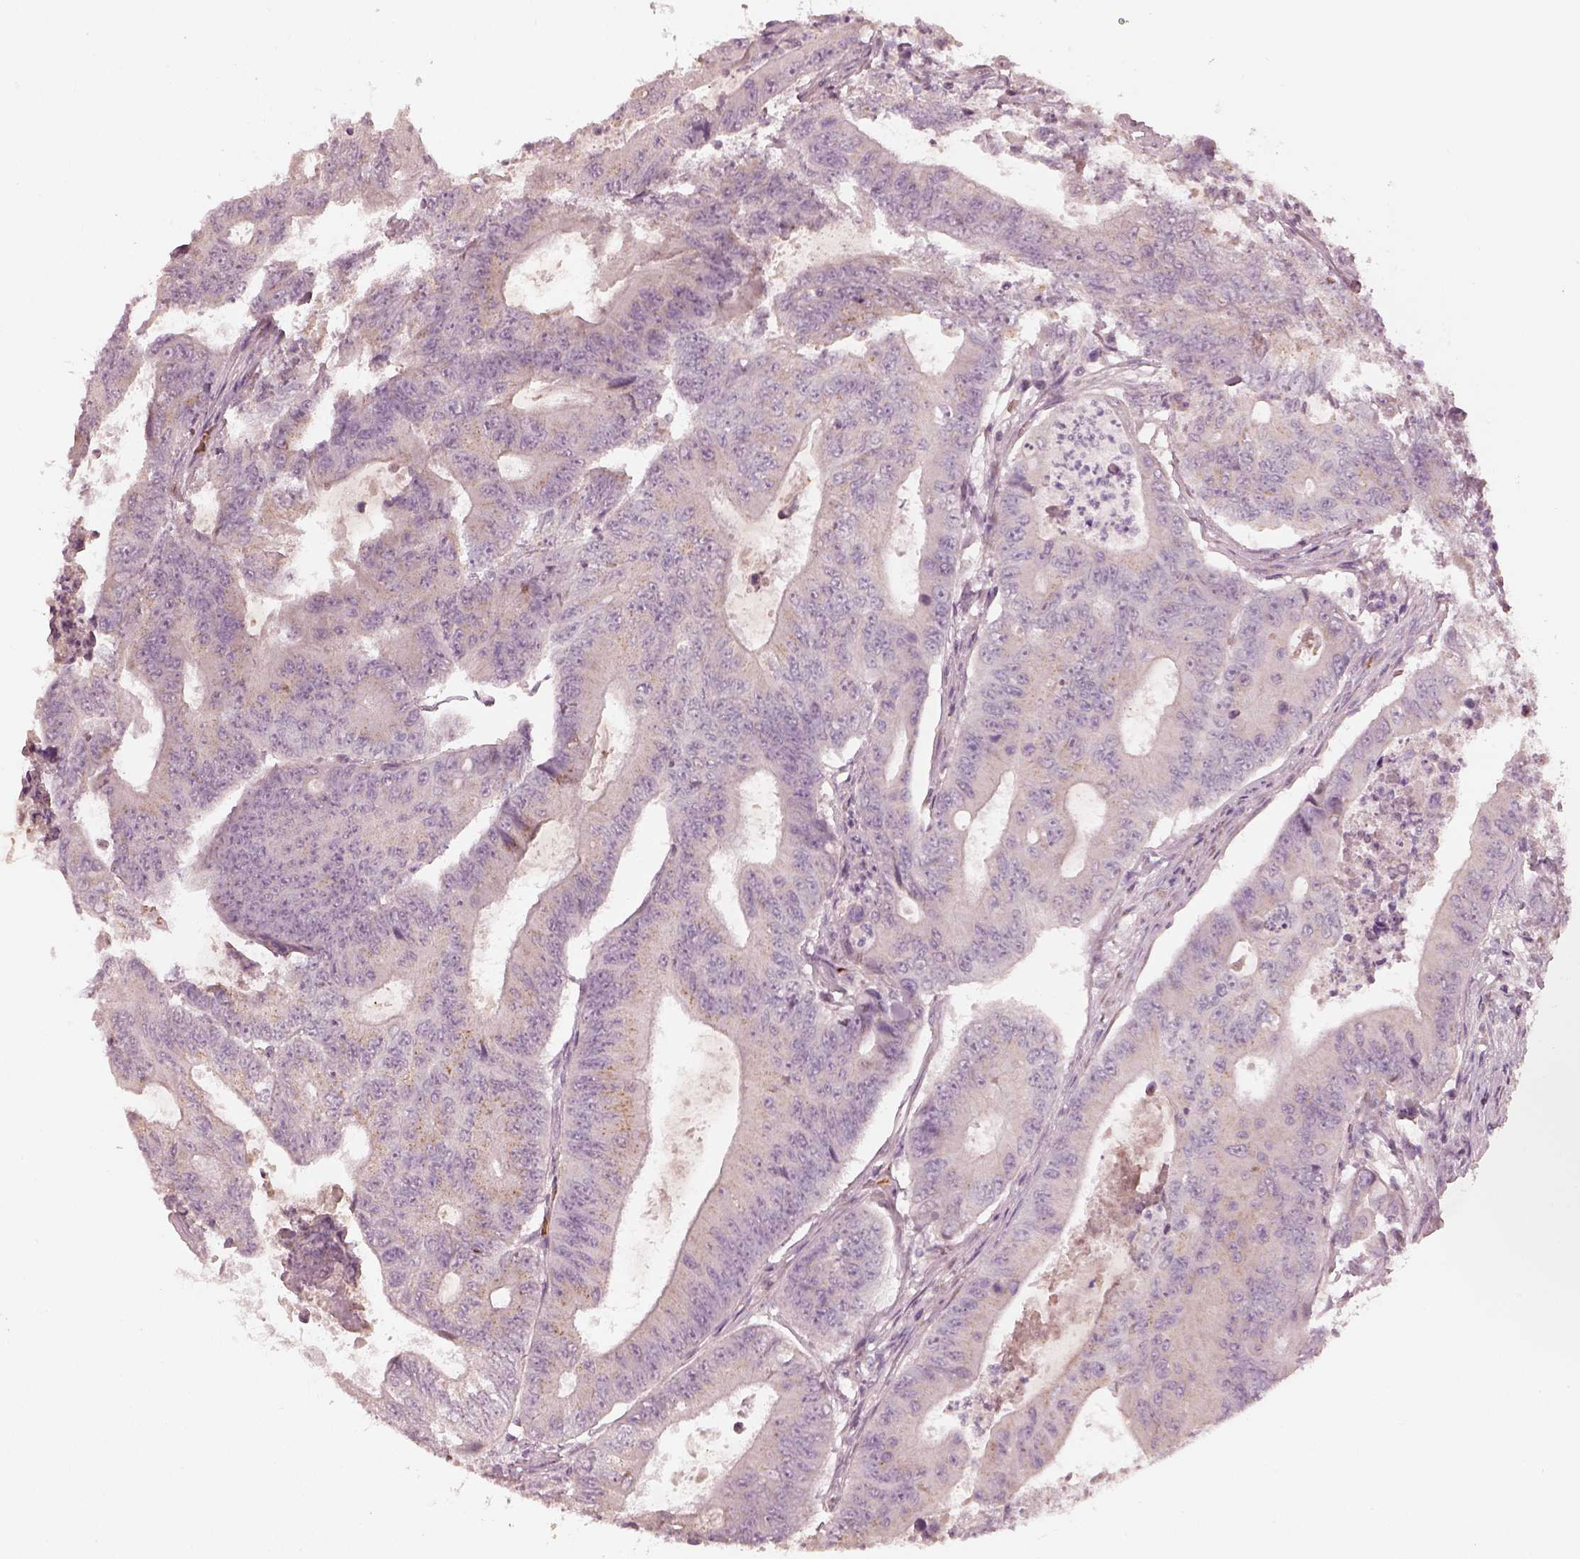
{"staining": {"intensity": "negative", "quantity": "none", "location": "none"}, "tissue": "colorectal cancer", "cell_type": "Tumor cells", "image_type": "cancer", "snomed": [{"axis": "morphology", "description": "Adenocarcinoma, NOS"}, {"axis": "topography", "description": "Colon"}], "caption": "Human colorectal cancer stained for a protein using IHC reveals no staining in tumor cells.", "gene": "ANKLE1", "patient": {"sex": "female", "age": 48}}